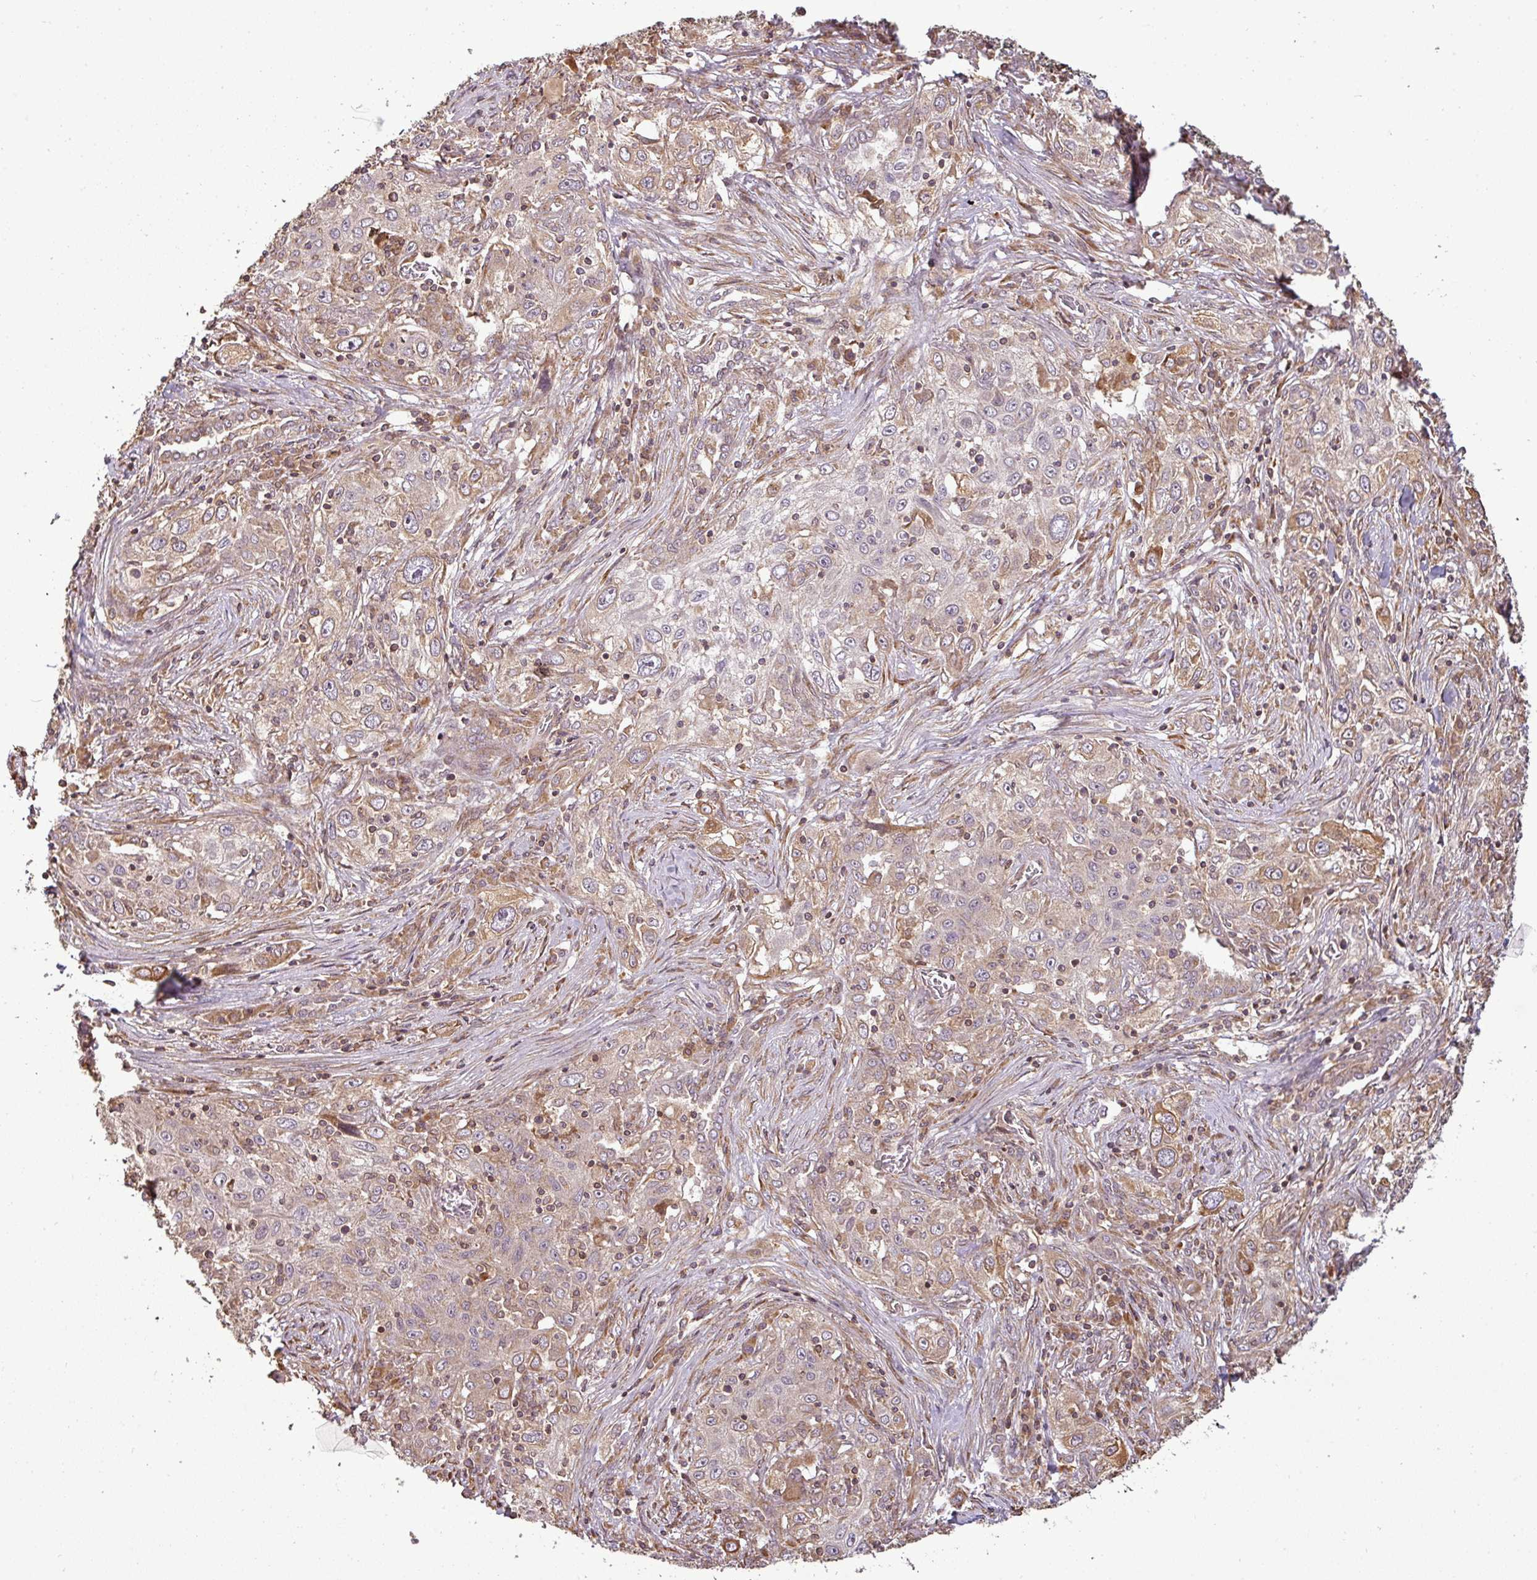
{"staining": {"intensity": "weak", "quantity": ">75%", "location": "cytoplasmic/membranous"}, "tissue": "lung cancer", "cell_type": "Tumor cells", "image_type": "cancer", "snomed": [{"axis": "morphology", "description": "Squamous cell carcinoma, NOS"}, {"axis": "topography", "description": "Lung"}], "caption": "The immunohistochemical stain labels weak cytoplasmic/membranous expression in tumor cells of lung squamous cell carcinoma tissue.", "gene": "FAIM", "patient": {"sex": "female", "age": 69}}